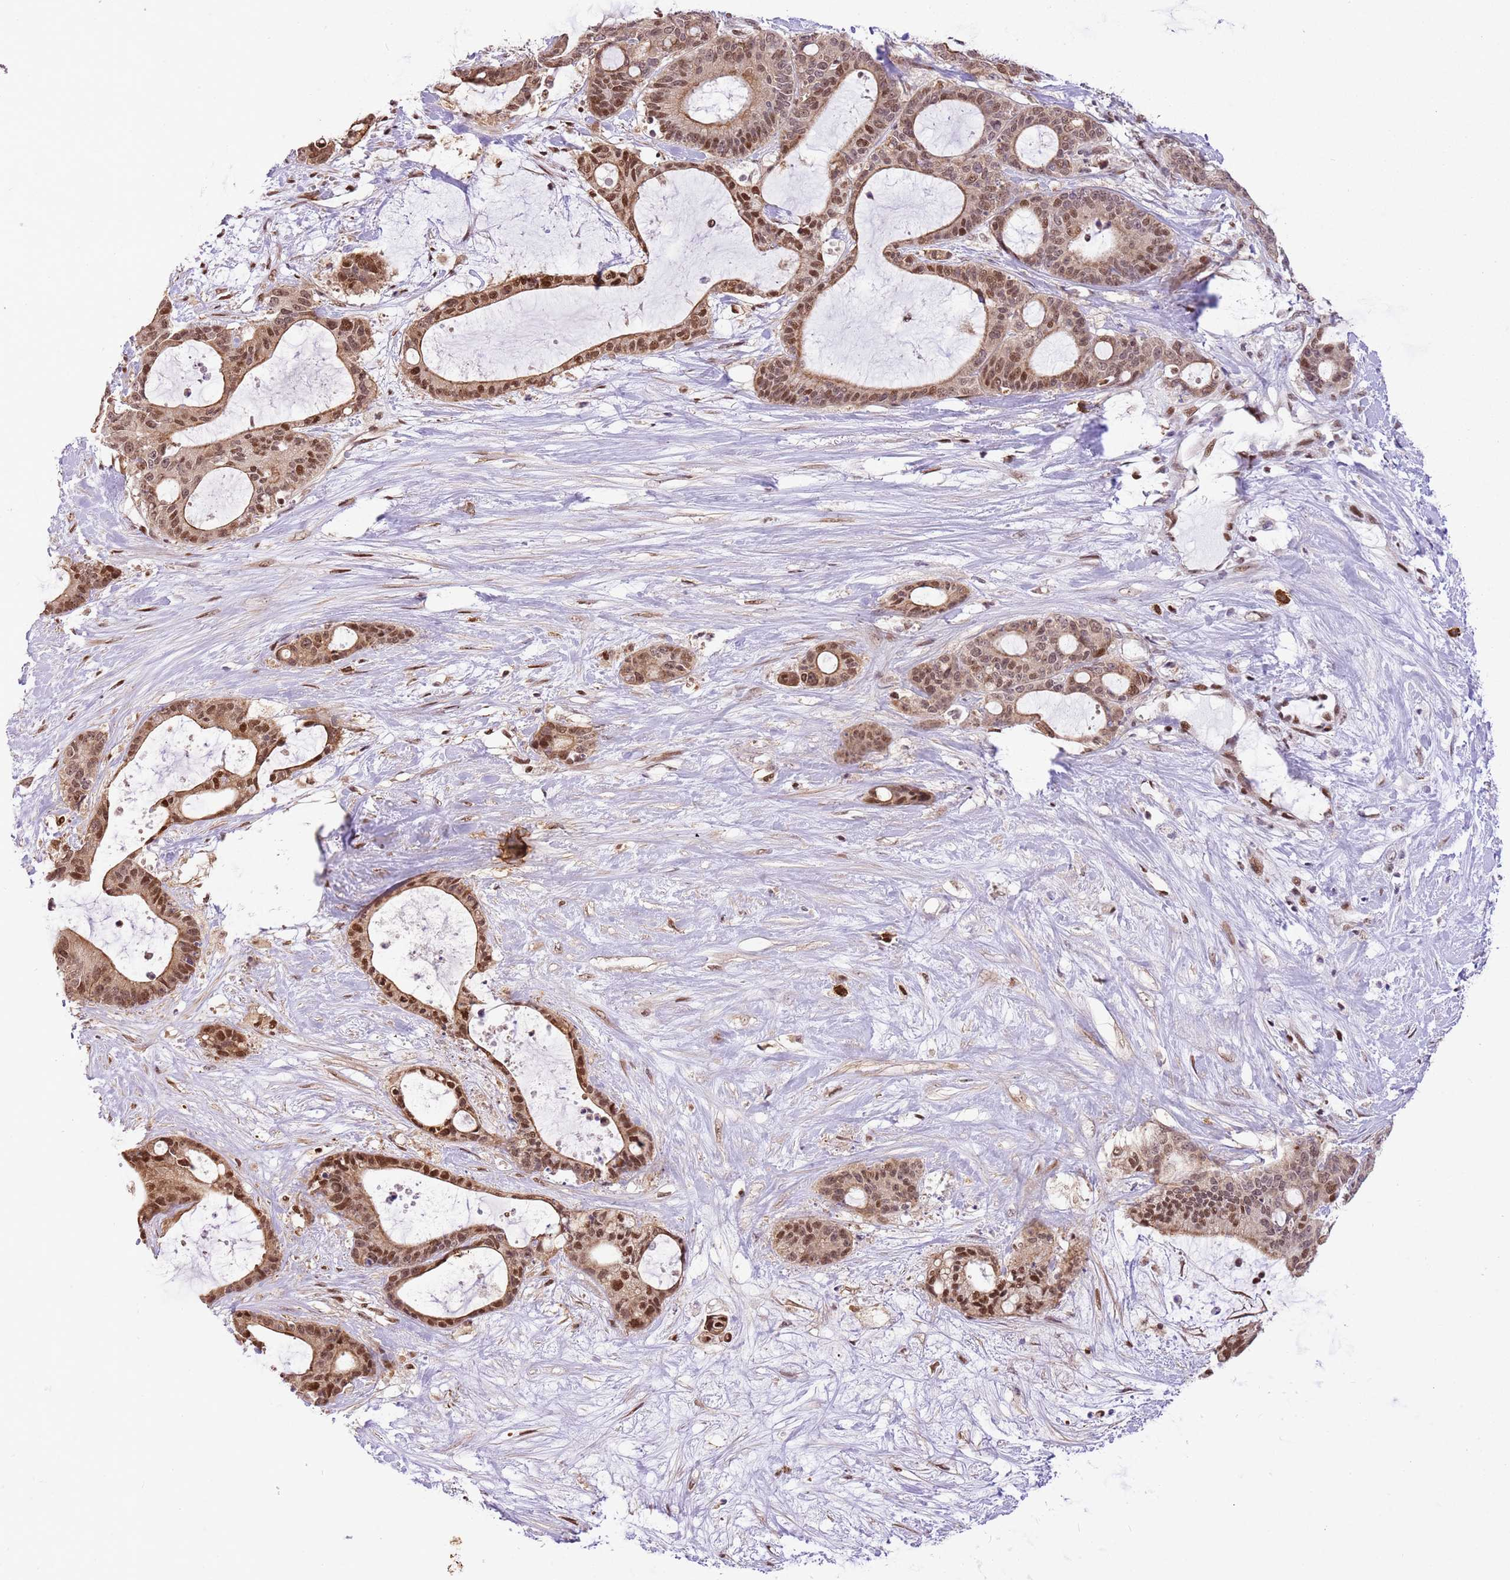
{"staining": {"intensity": "moderate", "quantity": ">75%", "location": "cytoplasmic/membranous,nuclear"}, "tissue": "liver cancer", "cell_type": "Tumor cells", "image_type": "cancer", "snomed": [{"axis": "morphology", "description": "Normal tissue, NOS"}, {"axis": "morphology", "description": "Cholangiocarcinoma"}, {"axis": "topography", "description": "Liver"}, {"axis": "topography", "description": "Peripheral nerve tissue"}], "caption": "A brown stain labels moderate cytoplasmic/membranous and nuclear expression of a protein in liver cancer (cholangiocarcinoma) tumor cells.", "gene": "RFK", "patient": {"sex": "female", "age": 73}}